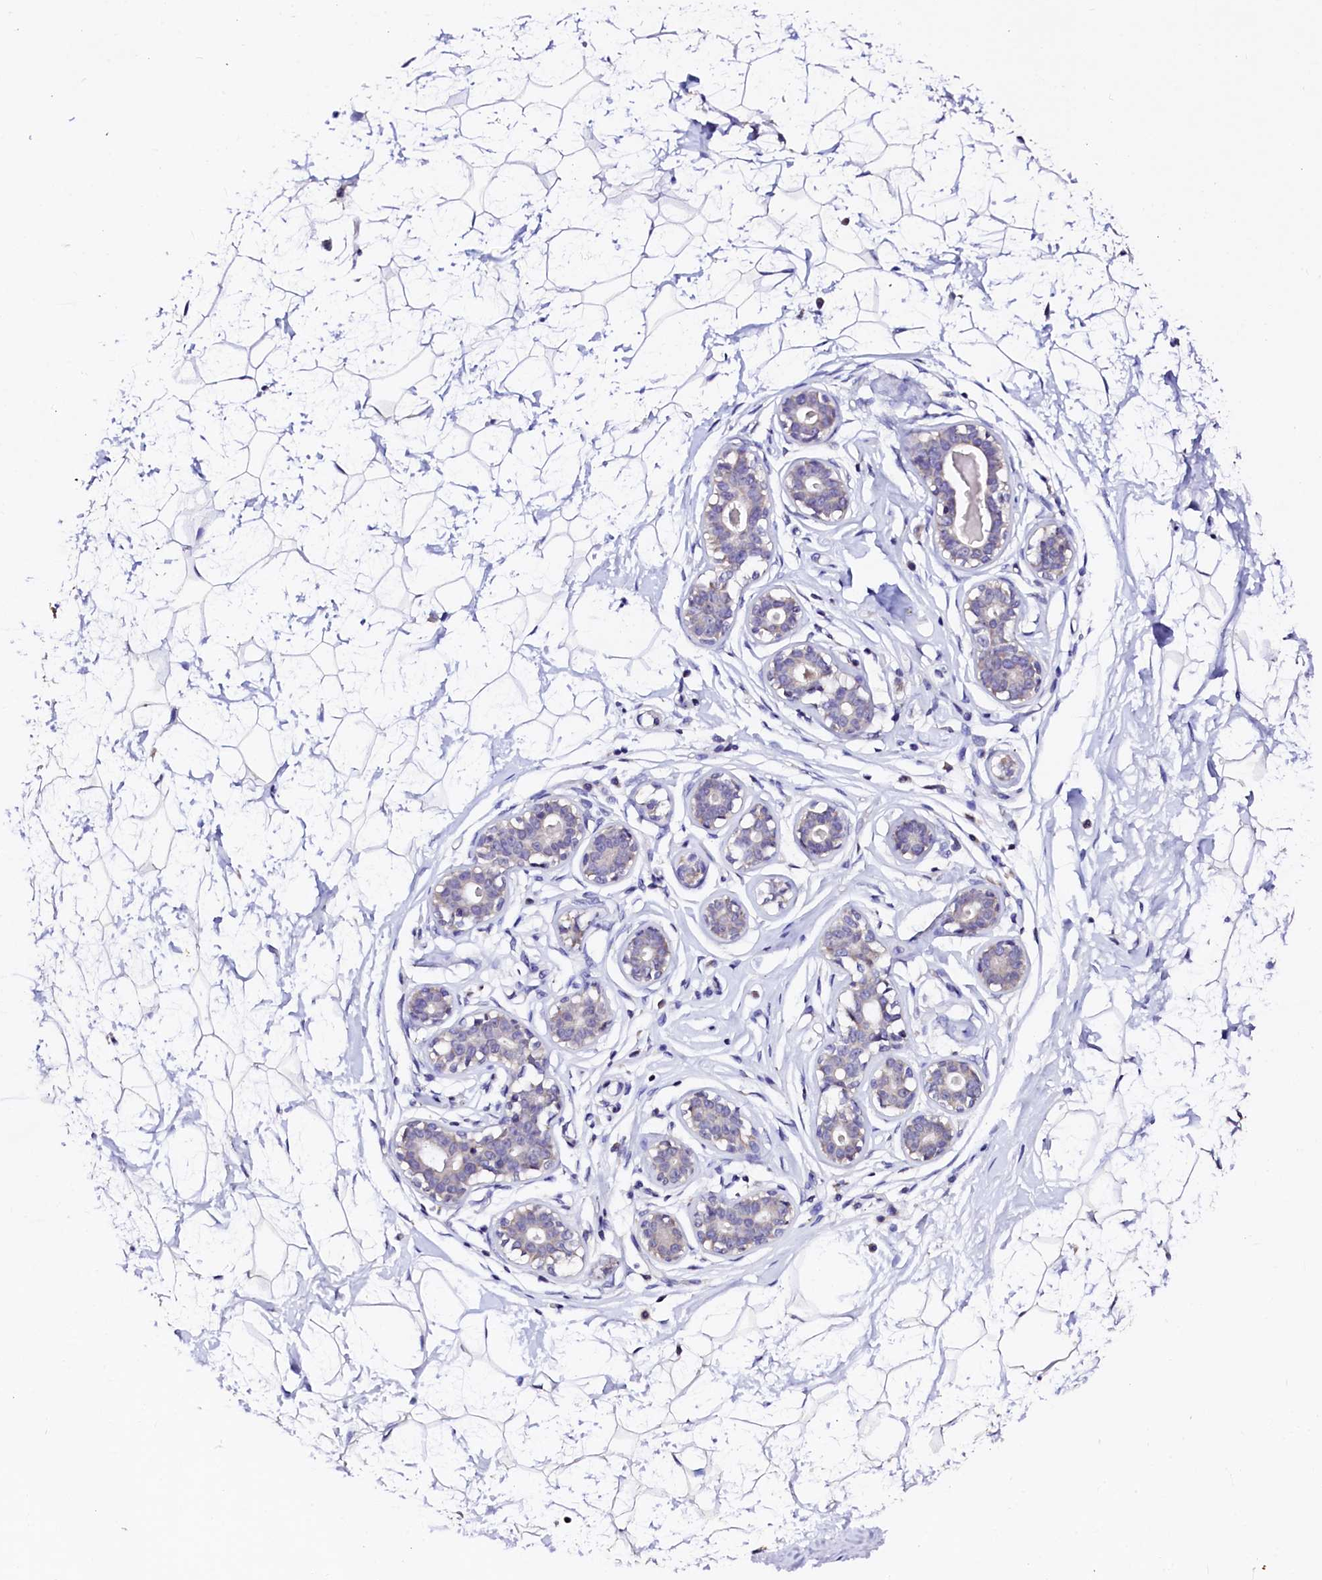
{"staining": {"intensity": "negative", "quantity": "none", "location": "none"}, "tissue": "breast", "cell_type": "Adipocytes", "image_type": "normal", "snomed": [{"axis": "morphology", "description": "Normal tissue, NOS"}, {"axis": "morphology", "description": "Adenoma, NOS"}, {"axis": "topography", "description": "Breast"}], "caption": "Immunohistochemical staining of benign breast reveals no significant expression in adipocytes.", "gene": "NALF1", "patient": {"sex": "female", "age": 23}}